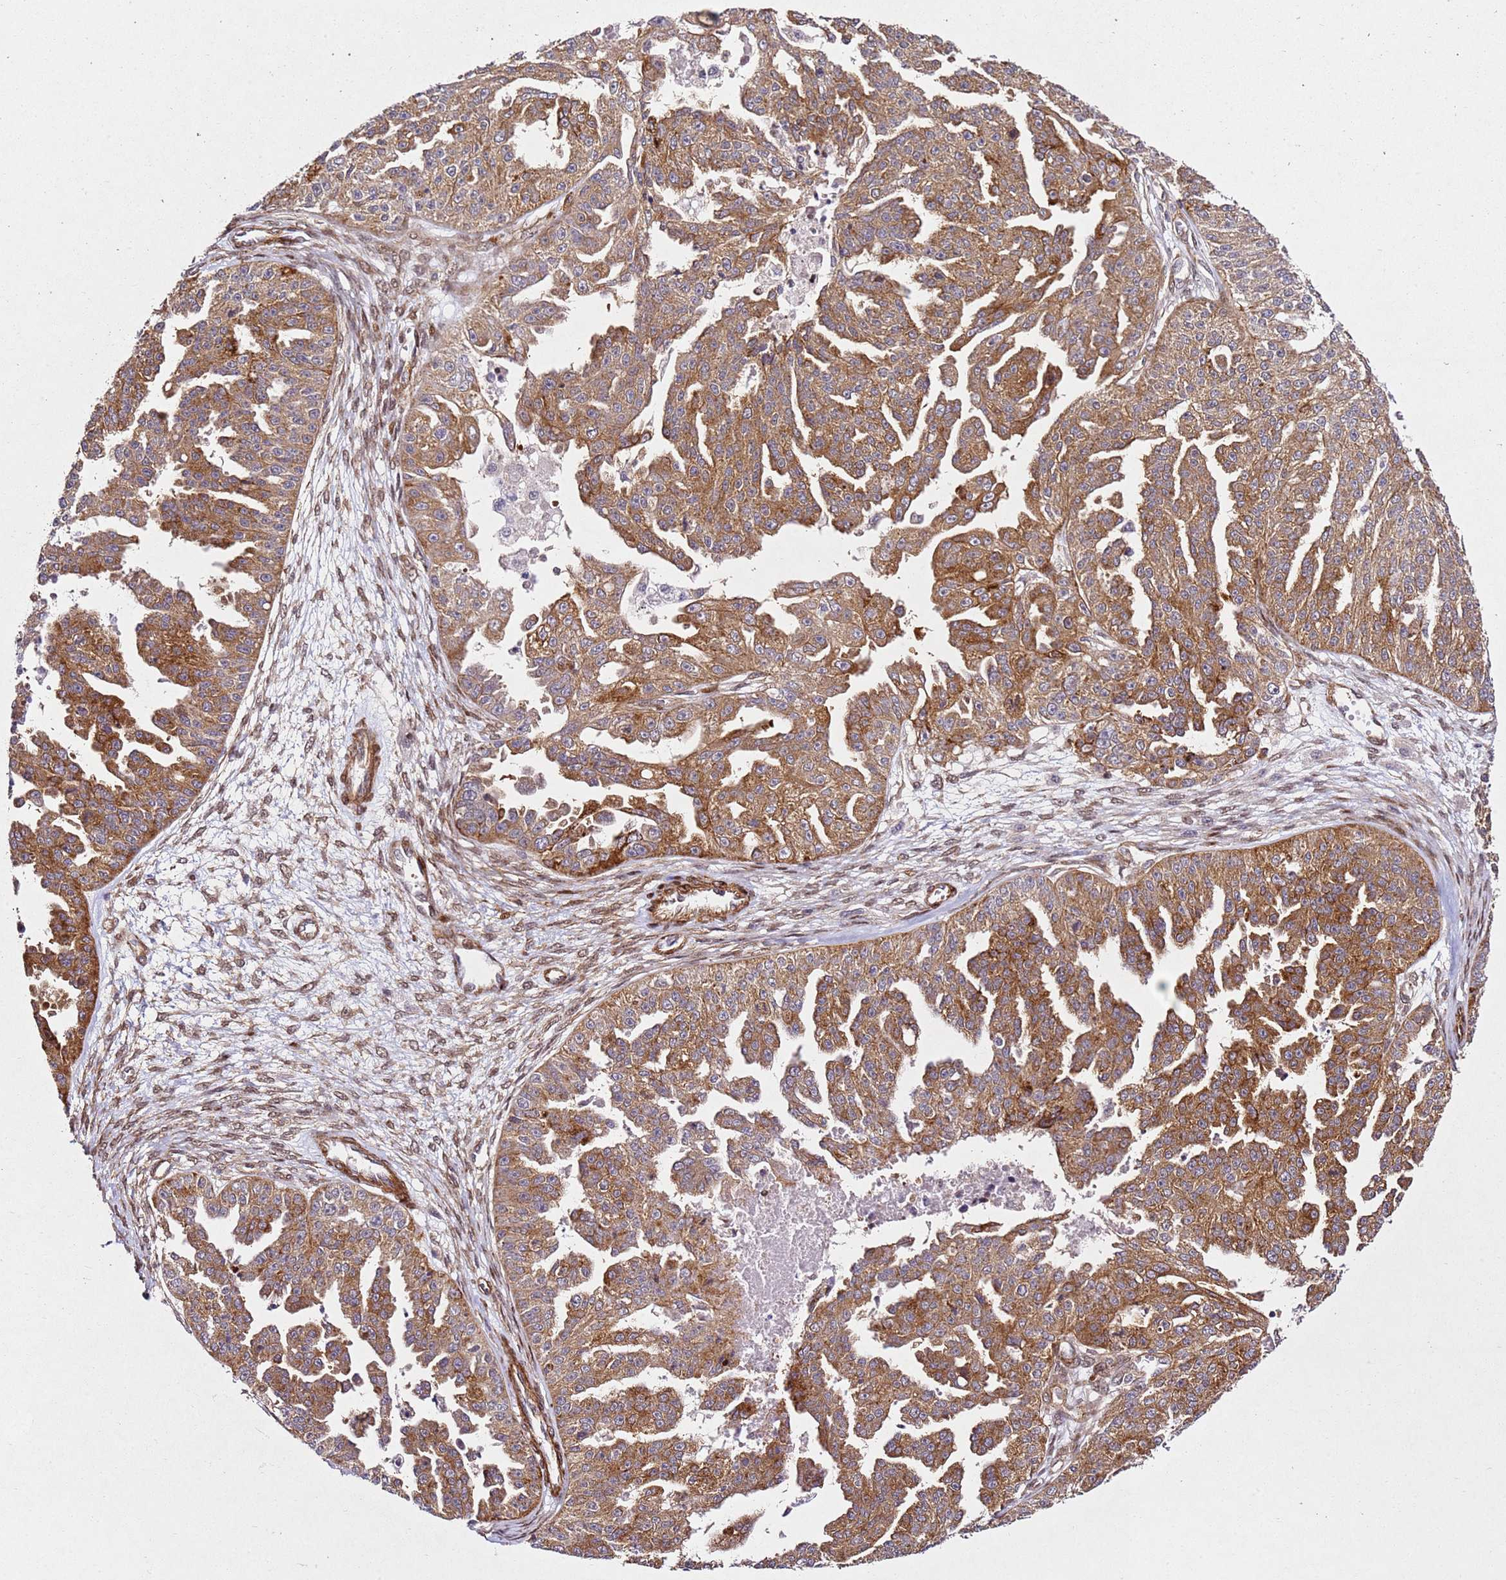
{"staining": {"intensity": "moderate", "quantity": ">75%", "location": "cytoplasmic/membranous"}, "tissue": "ovarian cancer", "cell_type": "Tumor cells", "image_type": "cancer", "snomed": [{"axis": "morphology", "description": "Cystadenocarcinoma, serous, NOS"}, {"axis": "topography", "description": "Ovary"}], "caption": "Serous cystadenocarcinoma (ovarian) was stained to show a protein in brown. There is medium levels of moderate cytoplasmic/membranous staining in about >75% of tumor cells. (brown staining indicates protein expression, while blue staining denotes nuclei).", "gene": "ZNF296", "patient": {"sex": "female", "age": 58}}